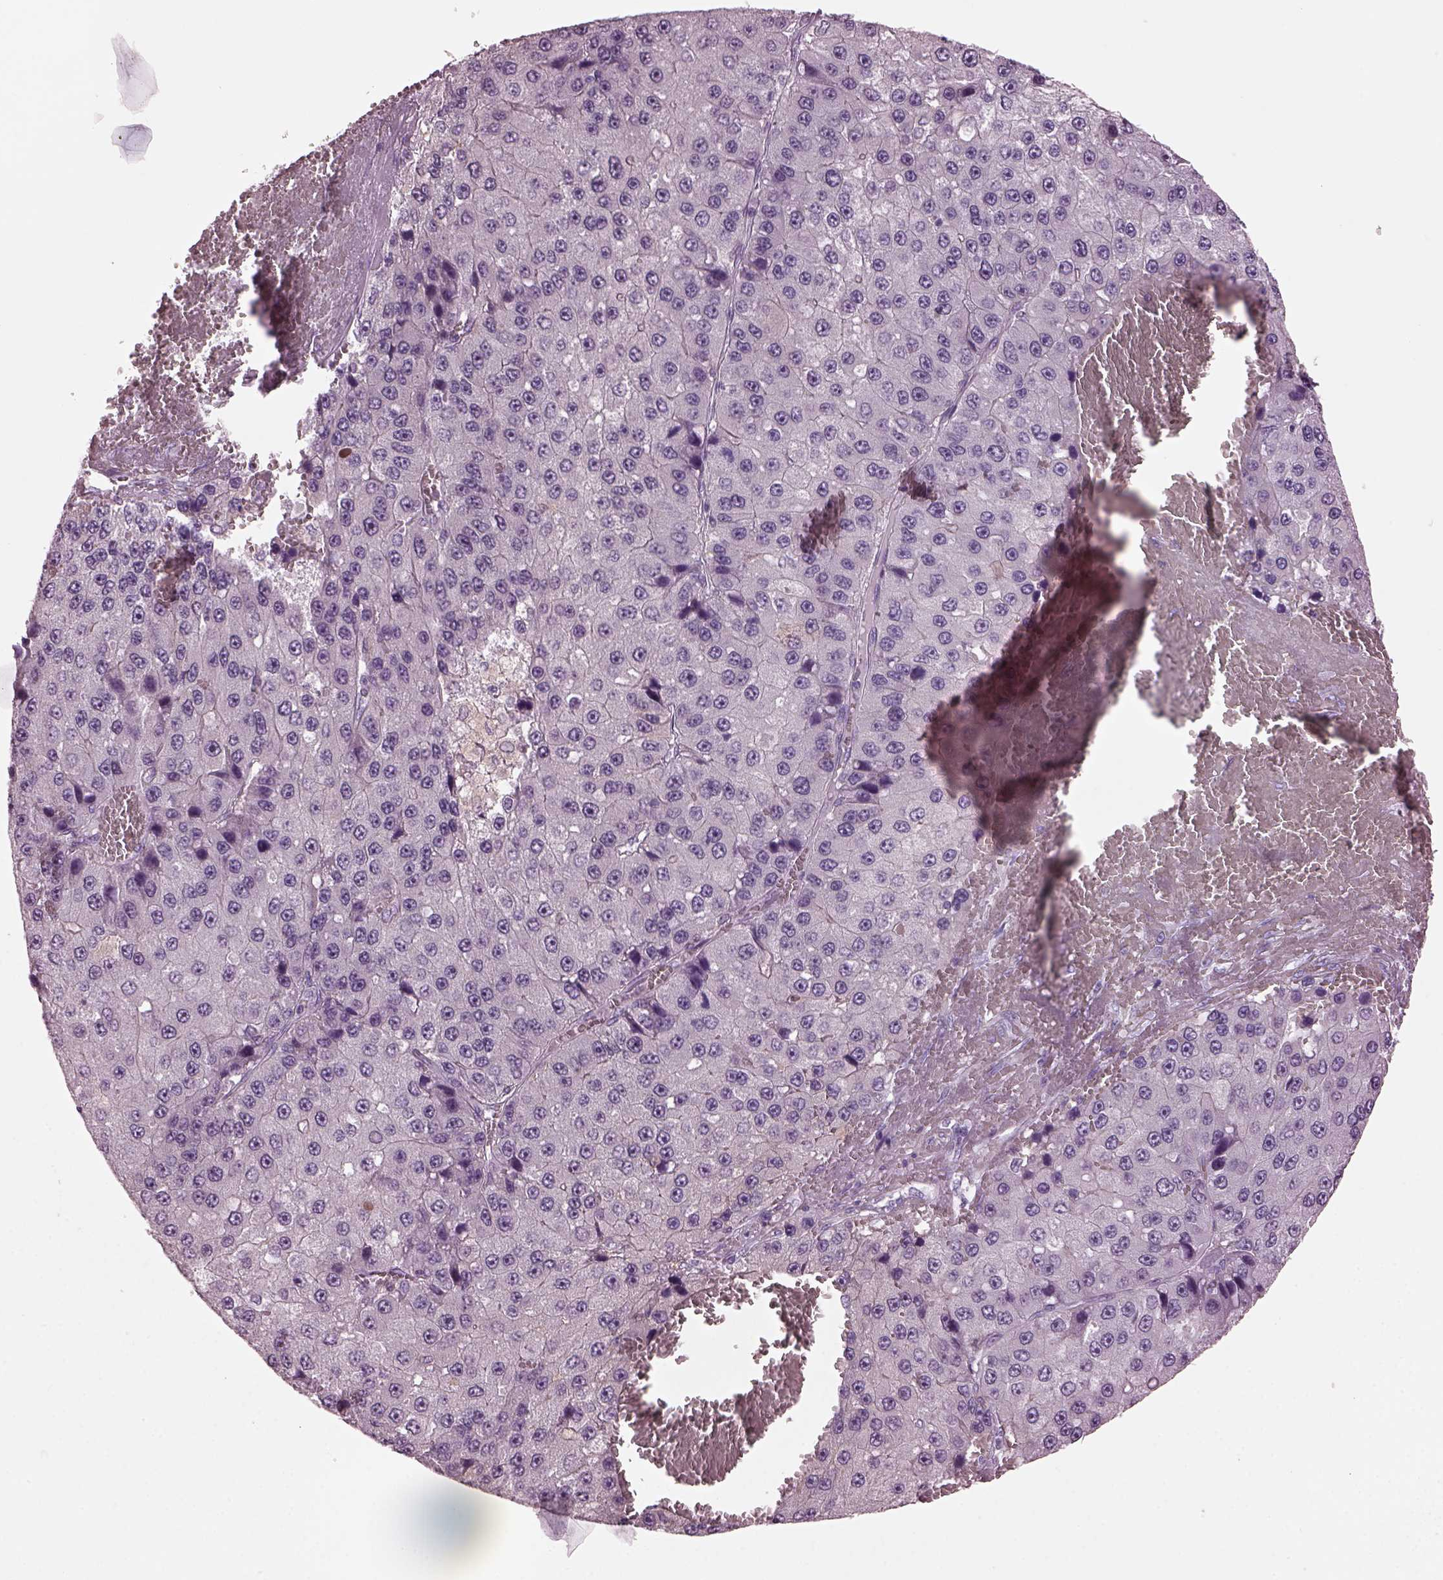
{"staining": {"intensity": "negative", "quantity": "none", "location": "none"}, "tissue": "liver cancer", "cell_type": "Tumor cells", "image_type": "cancer", "snomed": [{"axis": "morphology", "description": "Carcinoma, Hepatocellular, NOS"}, {"axis": "topography", "description": "Liver"}], "caption": "Protein analysis of liver hepatocellular carcinoma demonstrates no significant expression in tumor cells.", "gene": "SHTN1", "patient": {"sex": "female", "age": 73}}